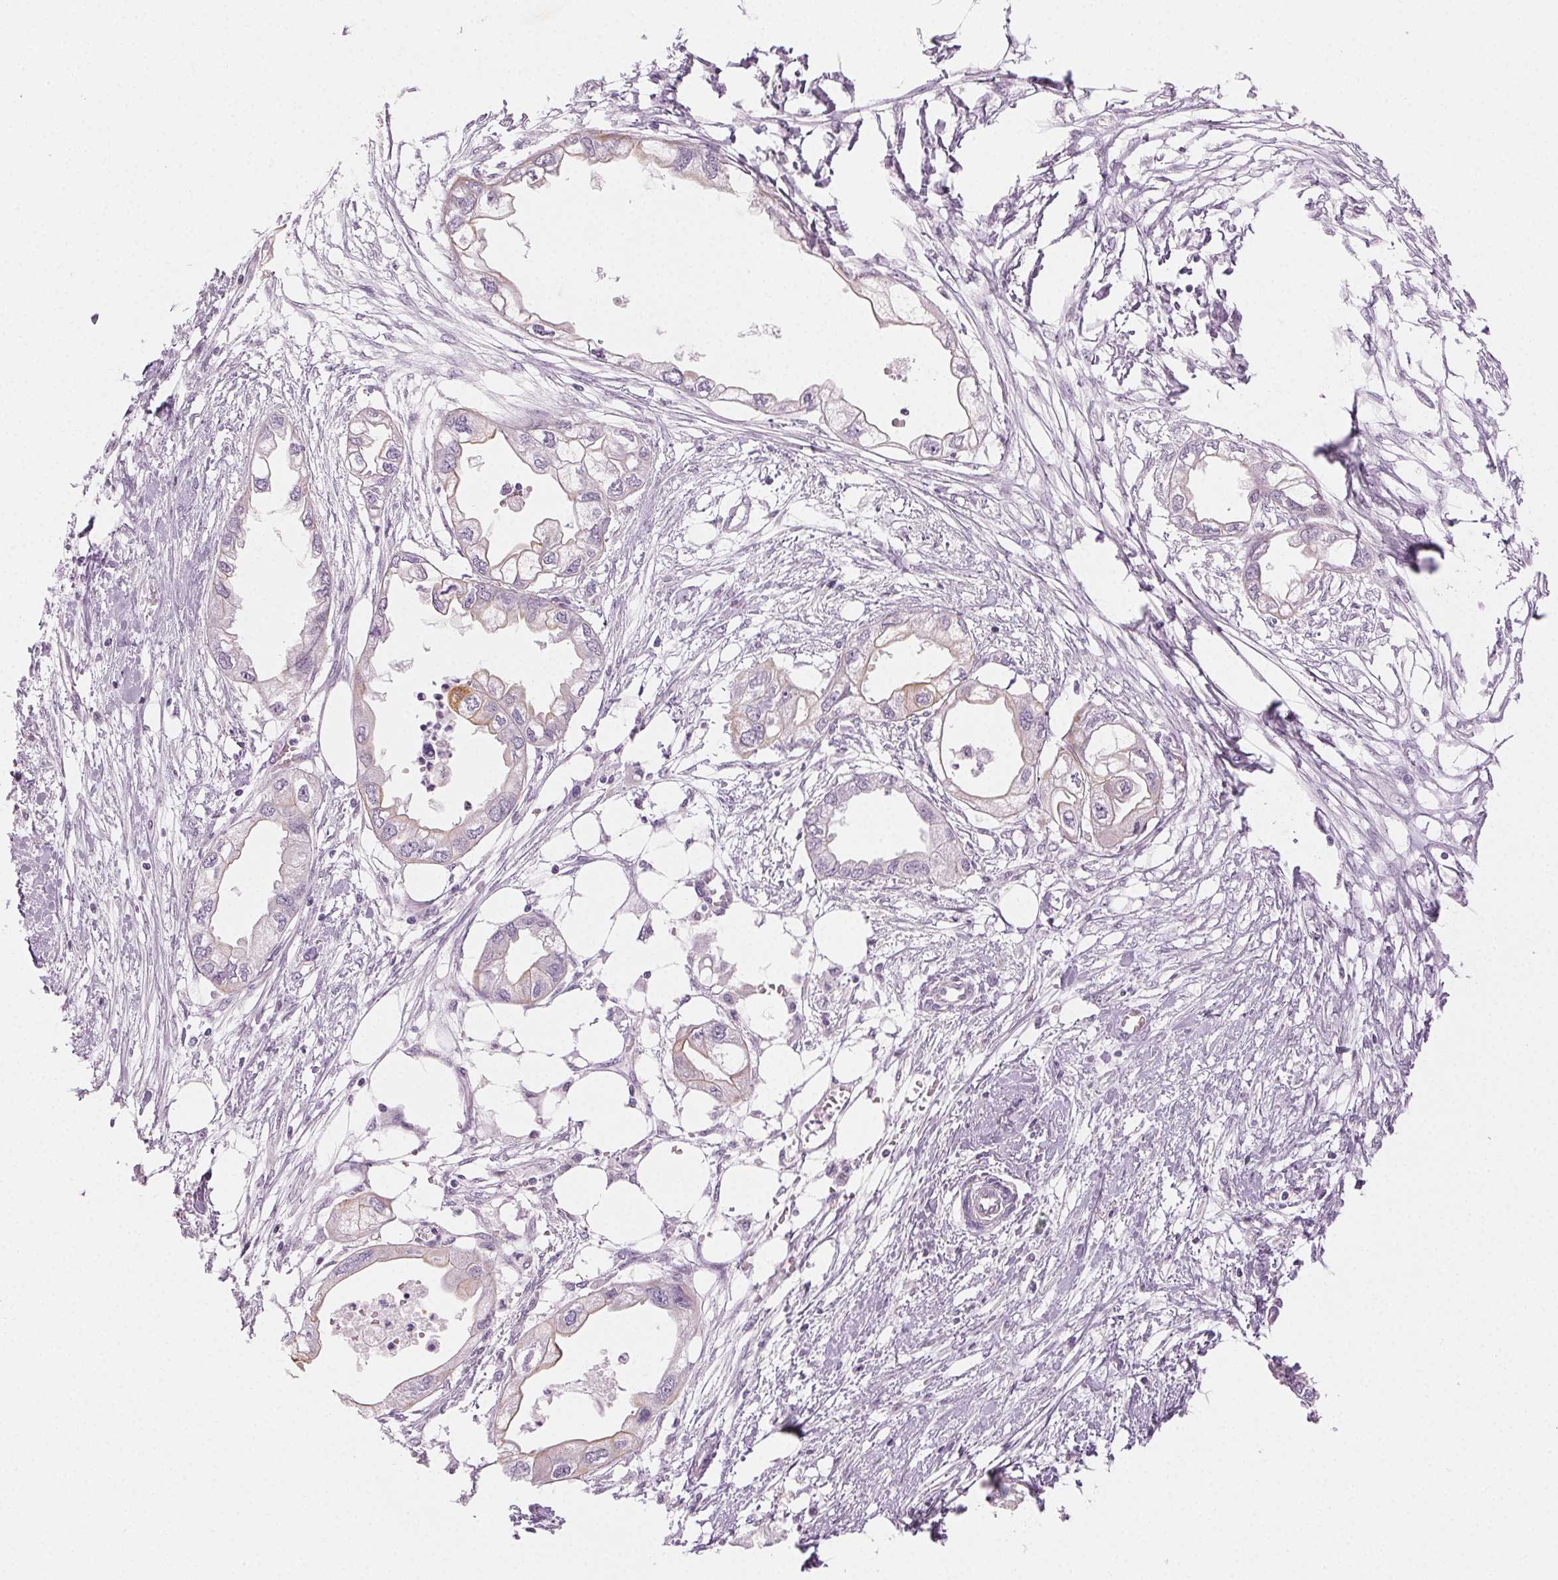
{"staining": {"intensity": "negative", "quantity": "none", "location": "none"}, "tissue": "endometrial cancer", "cell_type": "Tumor cells", "image_type": "cancer", "snomed": [{"axis": "morphology", "description": "Adenocarcinoma, NOS"}, {"axis": "morphology", "description": "Adenocarcinoma, metastatic, NOS"}, {"axis": "topography", "description": "Adipose tissue"}, {"axis": "topography", "description": "Endometrium"}], "caption": "Human endometrial adenocarcinoma stained for a protein using IHC displays no positivity in tumor cells.", "gene": "AIF1L", "patient": {"sex": "female", "age": 67}}